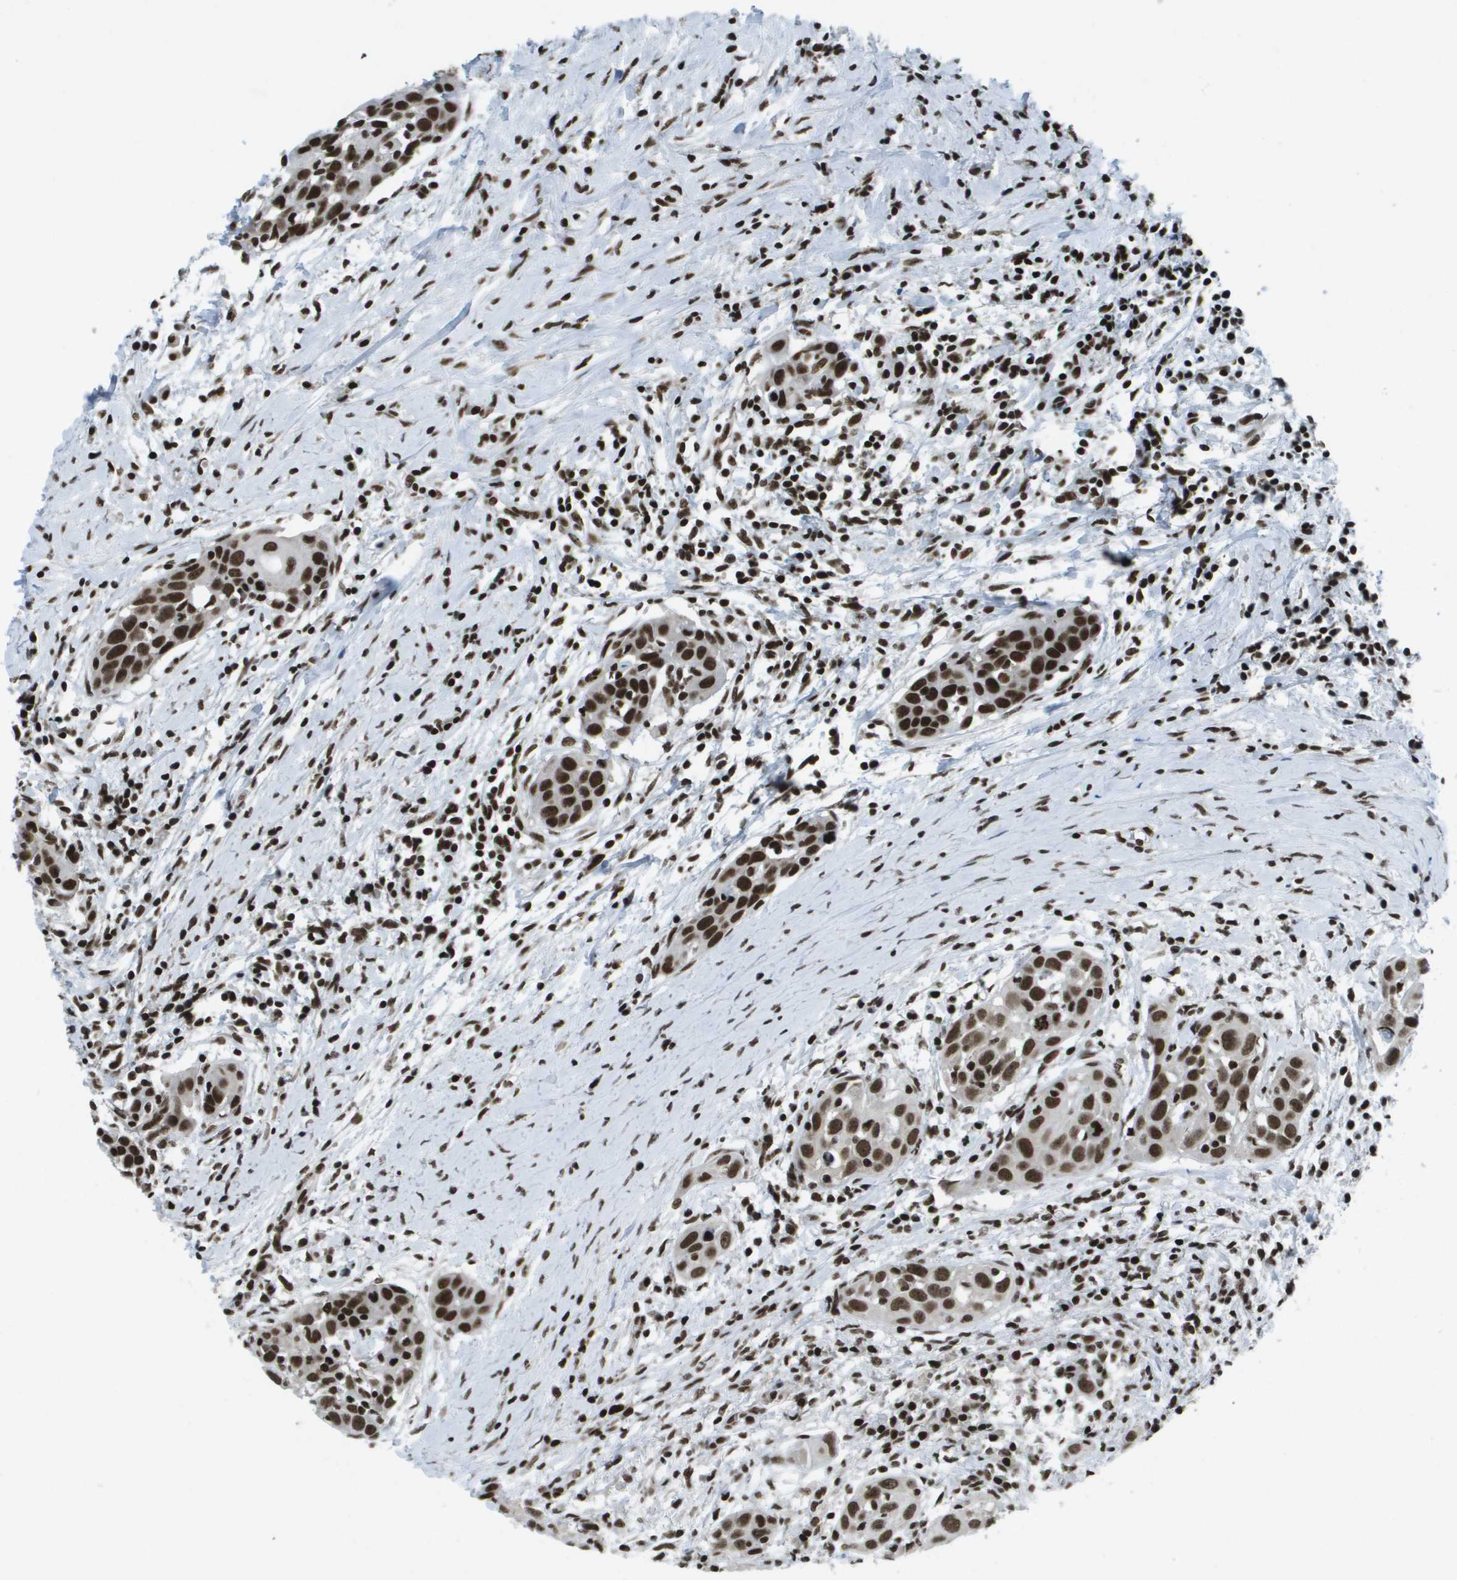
{"staining": {"intensity": "strong", "quantity": ">75%", "location": "nuclear"}, "tissue": "head and neck cancer", "cell_type": "Tumor cells", "image_type": "cancer", "snomed": [{"axis": "morphology", "description": "Squamous cell carcinoma, NOS"}, {"axis": "topography", "description": "Oral tissue"}, {"axis": "topography", "description": "Head-Neck"}], "caption": "Protein expression analysis of human squamous cell carcinoma (head and neck) reveals strong nuclear staining in approximately >75% of tumor cells.", "gene": "GLYR1", "patient": {"sex": "female", "age": 50}}